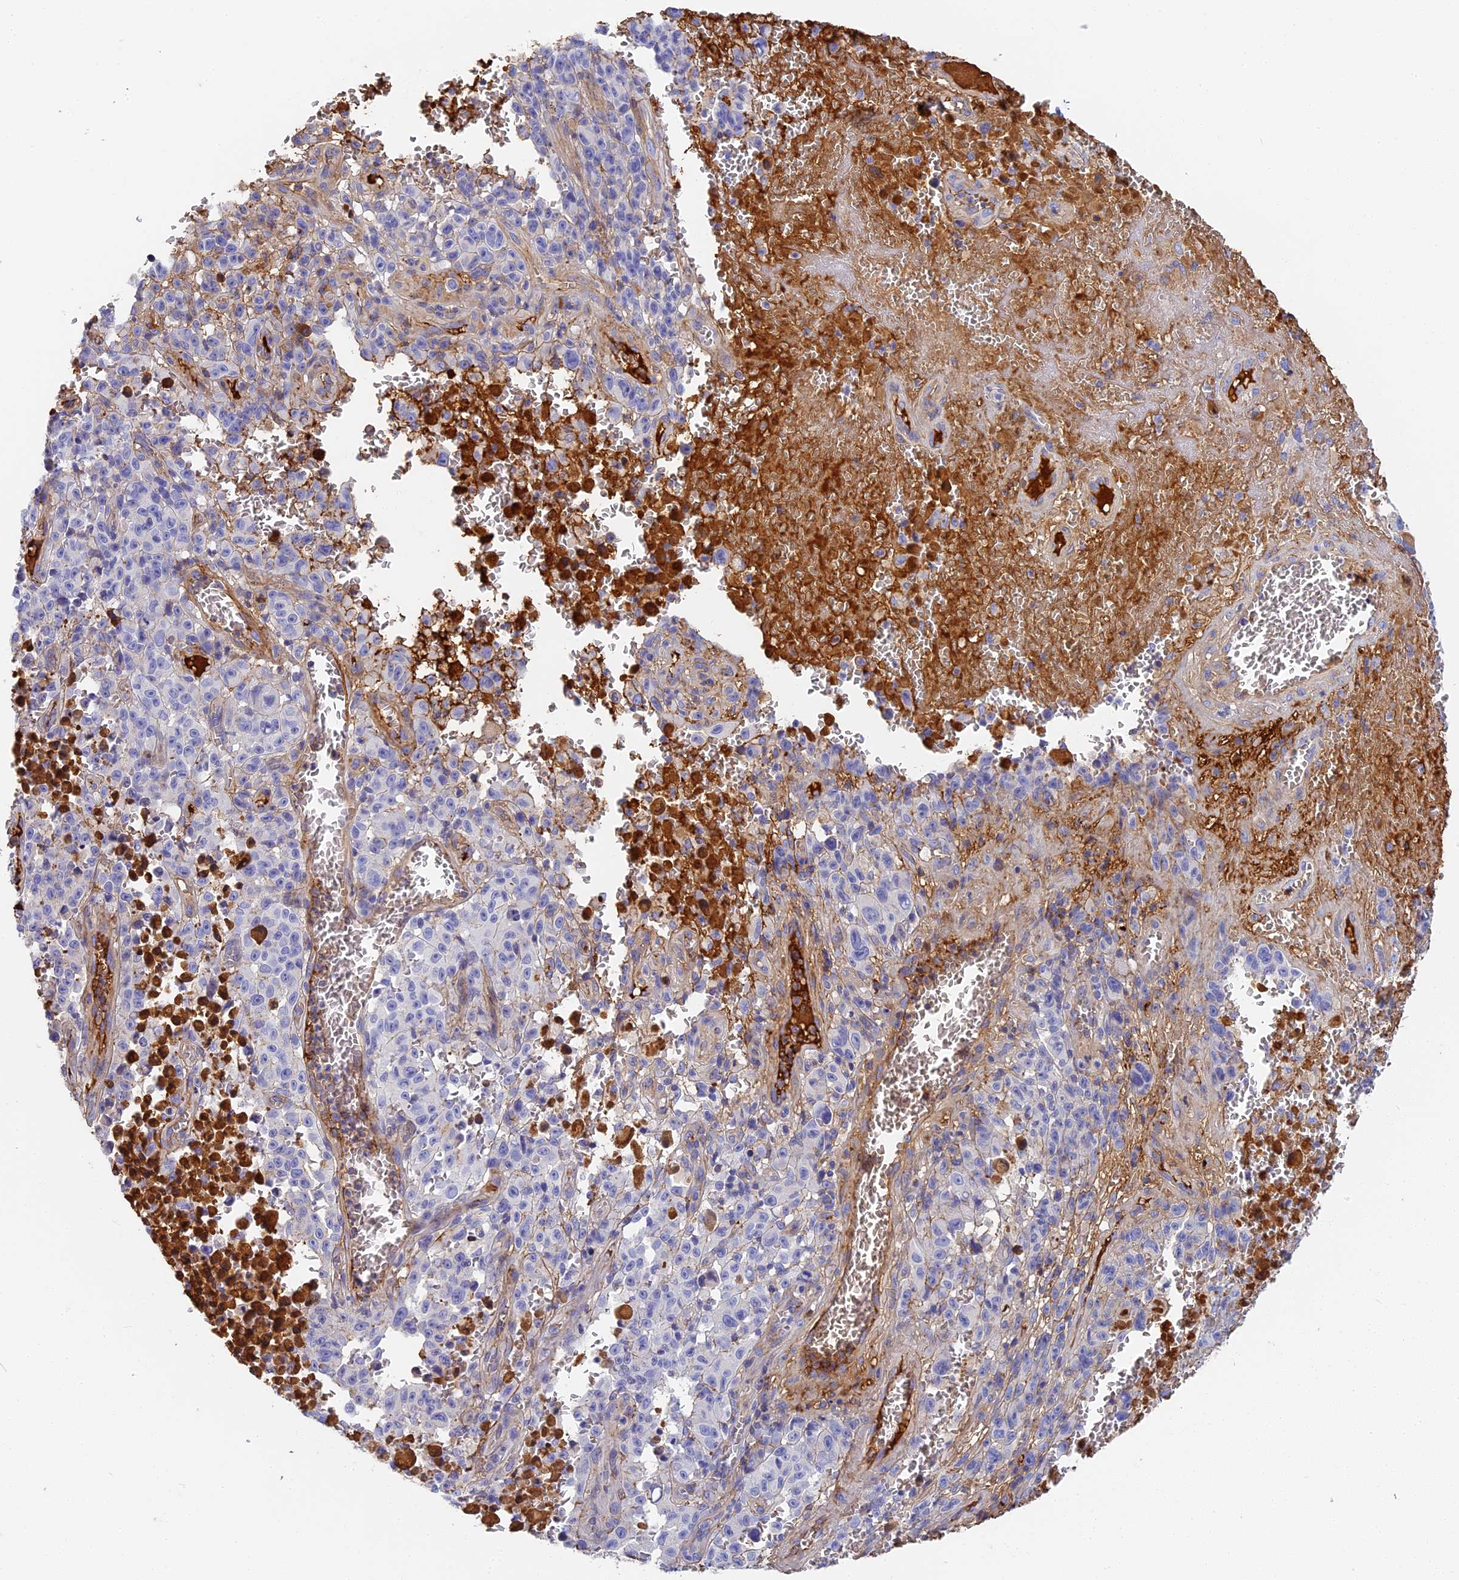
{"staining": {"intensity": "moderate", "quantity": "<25%", "location": "cytoplasmic/membranous"}, "tissue": "melanoma", "cell_type": "Tumor cells", "image_type": "cancer", "snomed": [{"axis": "morphology", "description": "Malignant melanoma, NOS"}, {"axis": "topography", "description": "Skin"}], "caption": "DAB (3,3'-diaminobenzidine) immunohistochemical staining of malignant melanoma displays moderate cytoplasmic/membranous protein staining in about <25% of tumor cells.", "gene": "ITIH1", "patient": {"sex": "female", "age": 82}}